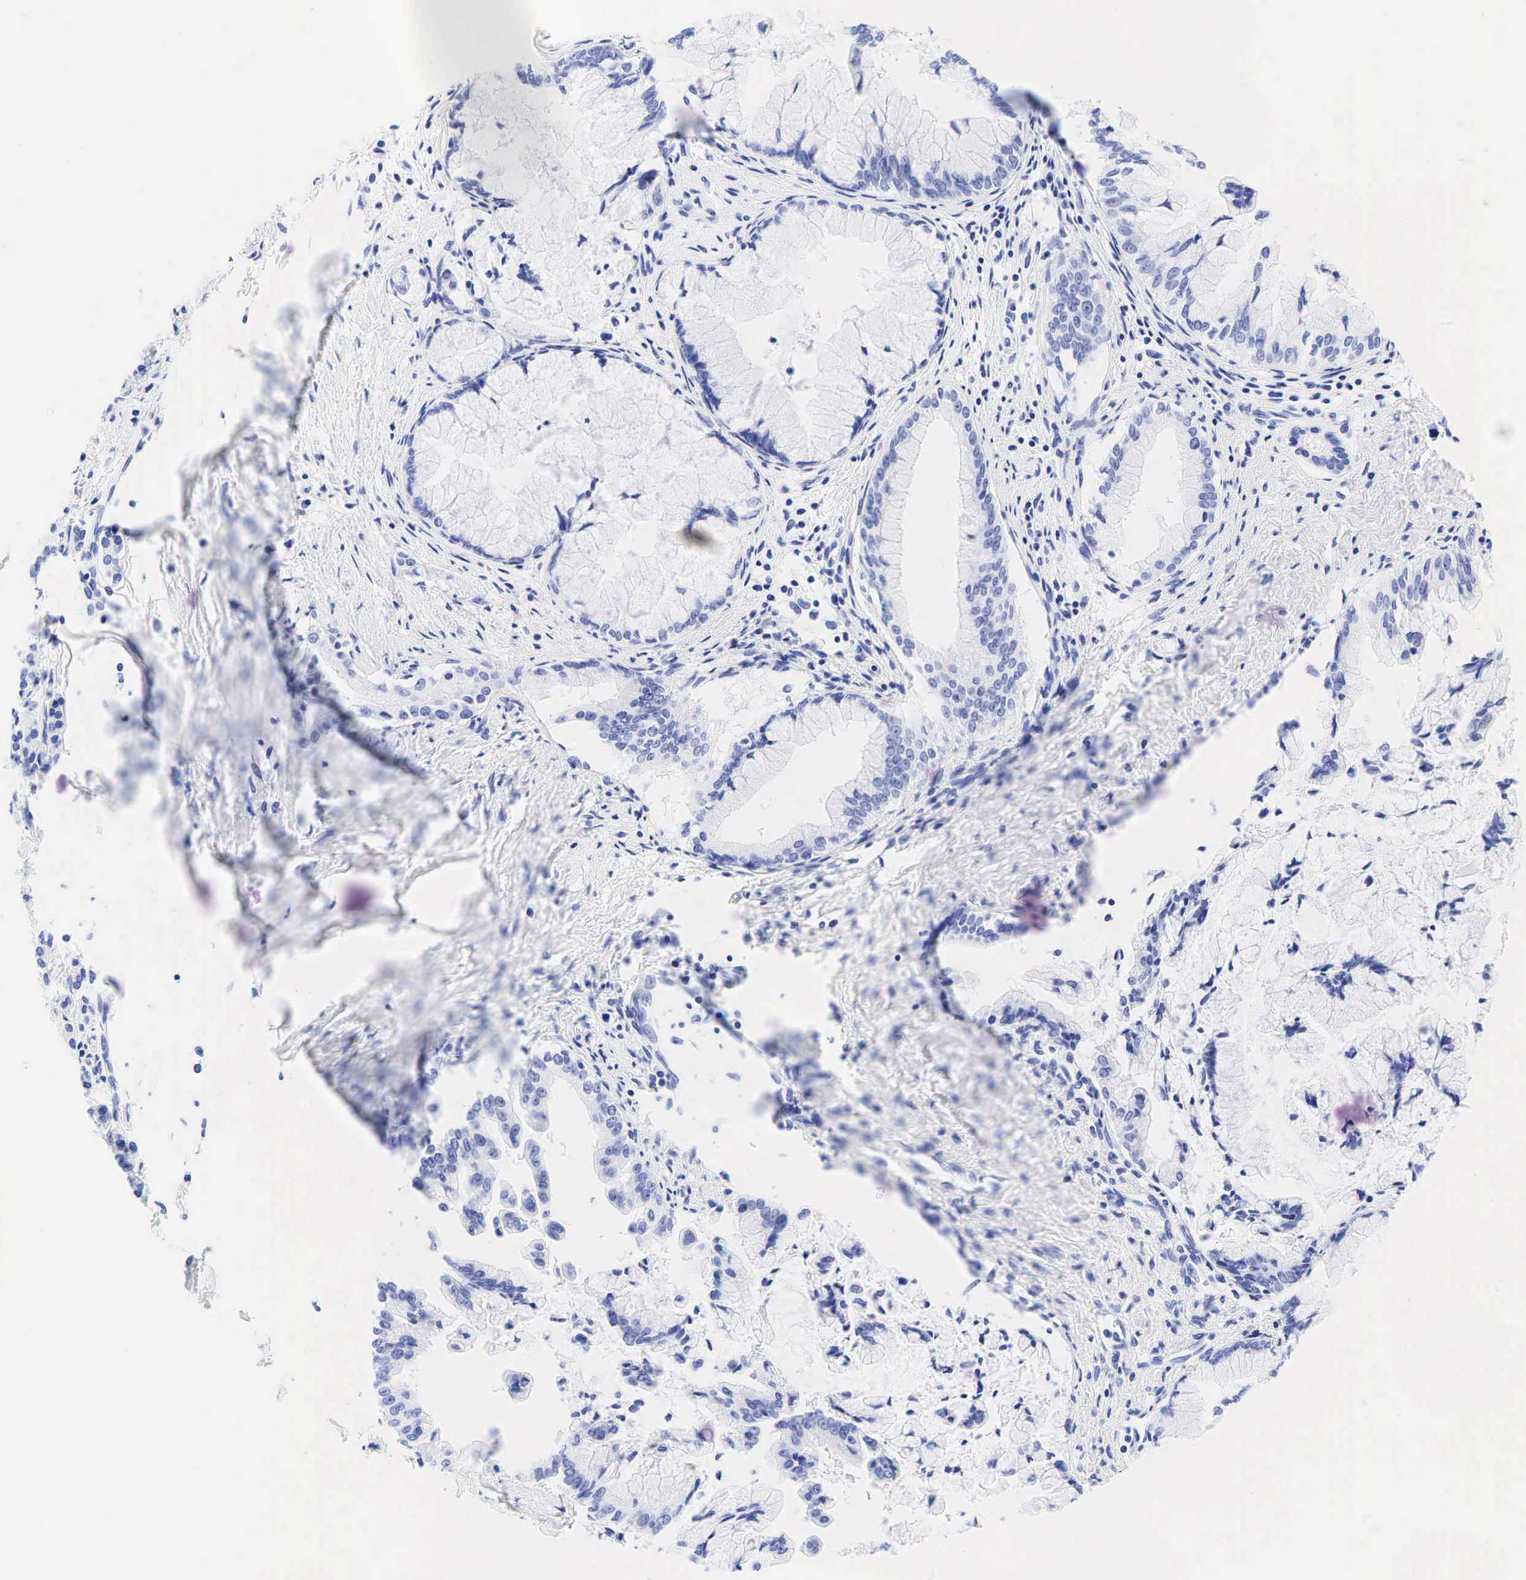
{"staining": {"intensity": "negative", "quantity": "none", "location": "none"}, "tissue": "pancreatic cancer", "cell_type": "Tumor cells", "image_type": "cancer", "snomed": [{"axis": "morphology", "description": "Adenocarcinoma, NOS"}, {"axis": "topography", "description": "Pancreas"}], "caption": "Tumor cells show no significant positivity in pancreatic cancer (adenocarcinoma).", "gene": "ESR1", "patient": {"sex": "male", "age": 59}}